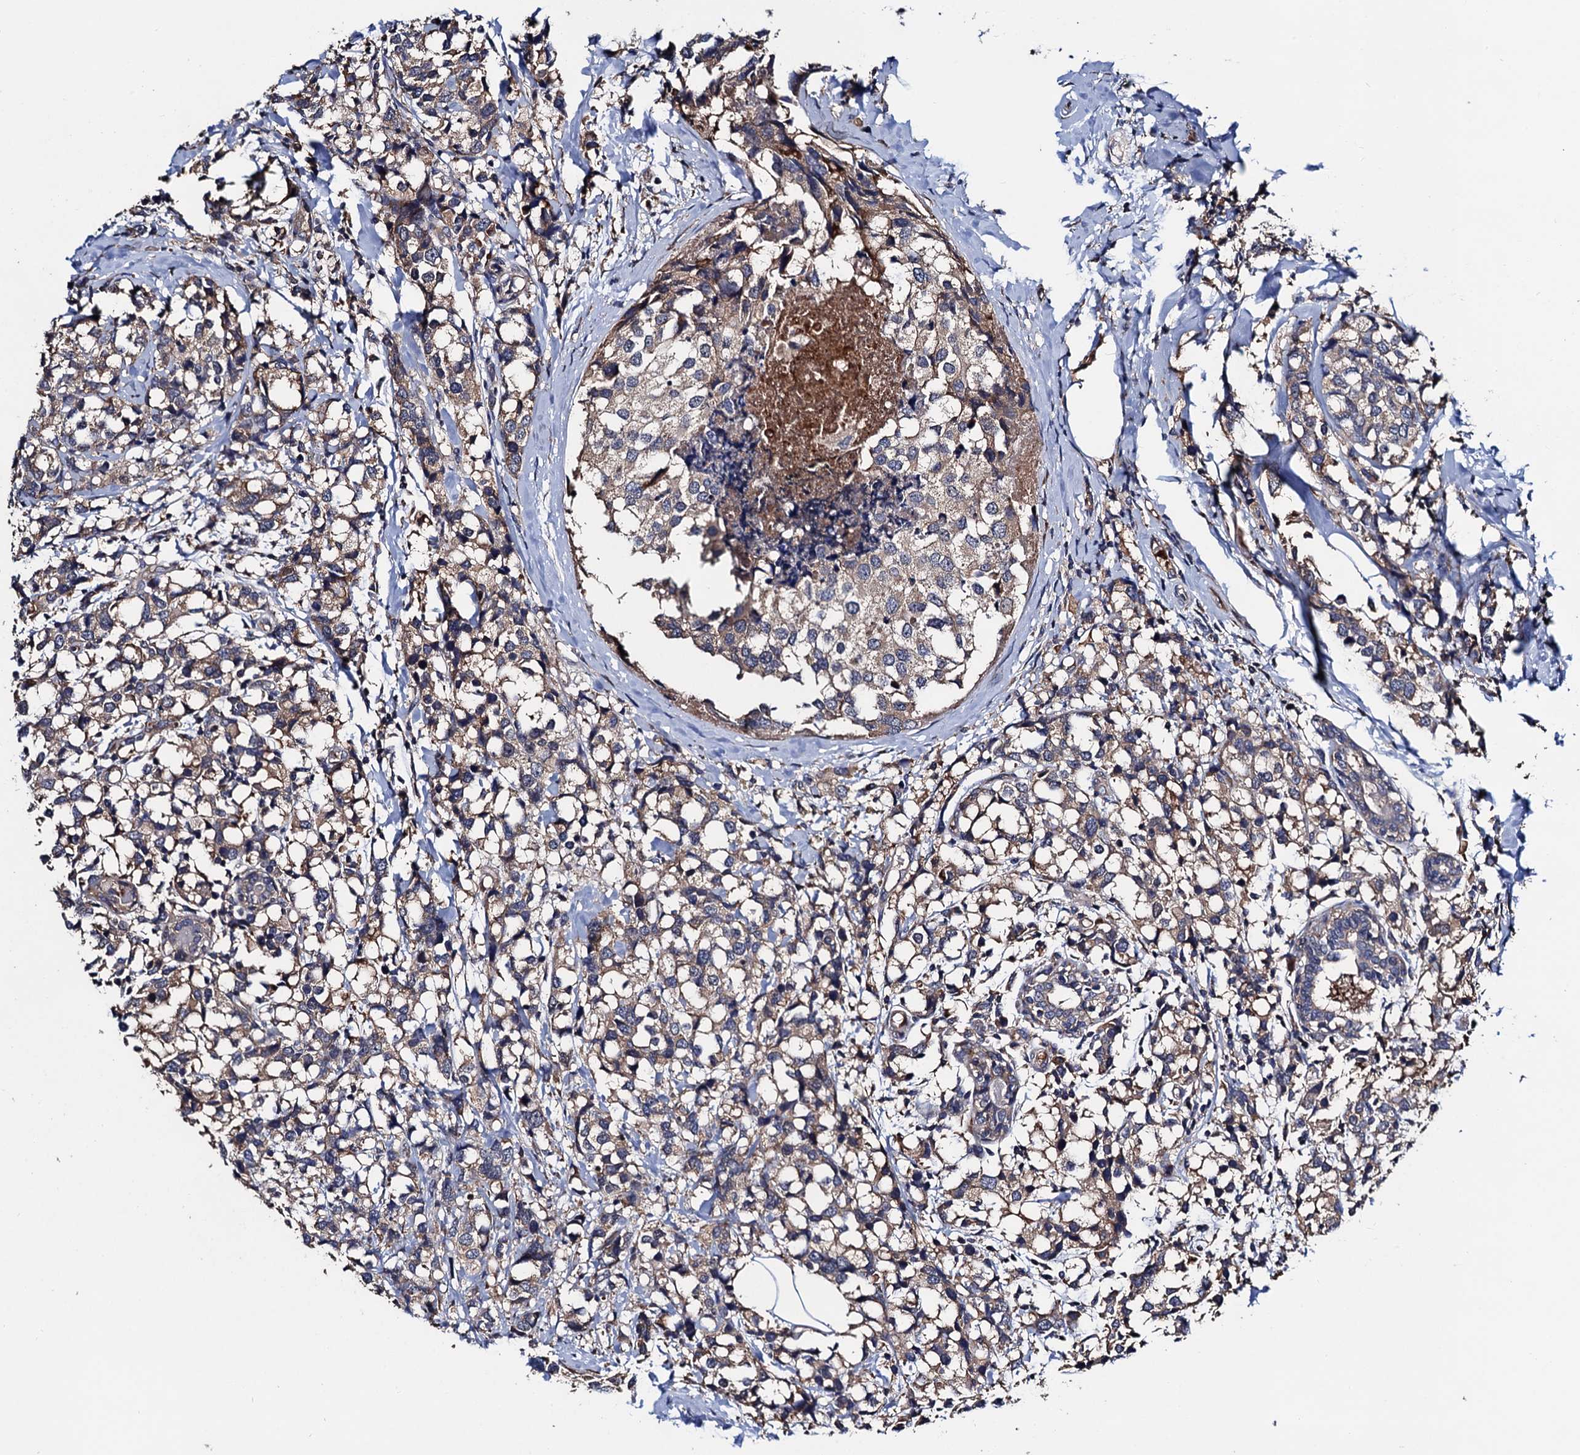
{"staining": {"intensity": "weak", "quantity": "25%-75%", "location": "cytoplasmic/membranous"}, "tissue": "breast cancer", "cell_type": "Tumor cells", "image_type": "cancer", "snomed": [{"axis": "morphology", "description": "Lobular carcinoma"}, {"axis": "topography", "description": "Breast"}], "caption": "Breast cancer (lobular carcinoma) stained with IHC displays weak cytoplasmic/membranous expression in about 25%-75% of tumor cells.", "gene": "TRMT112", "patient": {"sex": "female", "age": 59}}